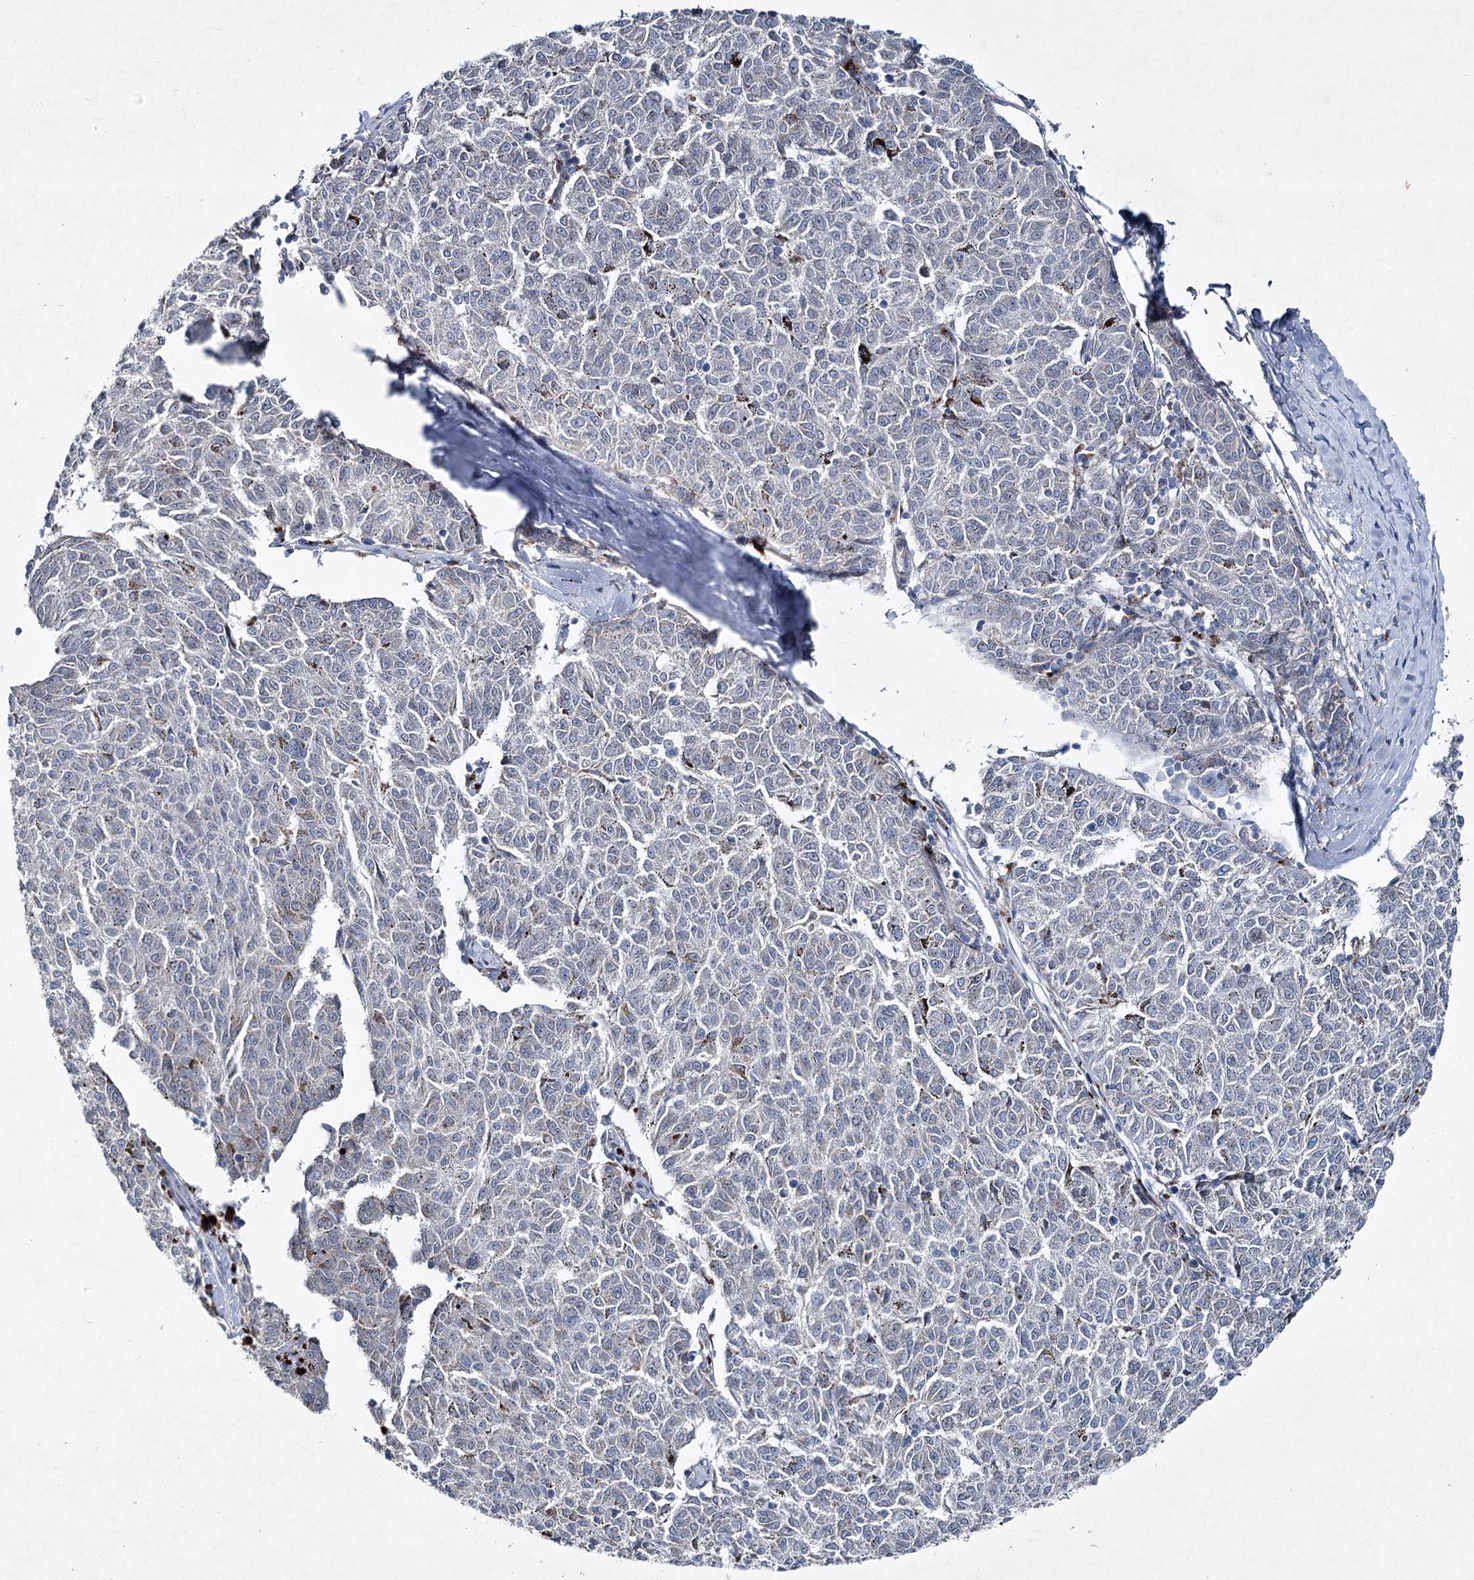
{"staining": {"intensity": "negative", "quantity": "none", "location": "none"}, "tissue": "melanoma", "cell_type": "Tumor cells", "image_type": "cancer", "snomed": [{"axis": "morphology", "description": "Malignant melanoma, NOS"}, {"axis": "topography", "description": "Skin"}], "caption": "Tumor cells are negative for protein expression in human melanoma. (Immunohistochemistry, brightfield microscopy, high magnification).", "gene": "PLA2G12A", "patient": {"sex": "female", "age": 72}}